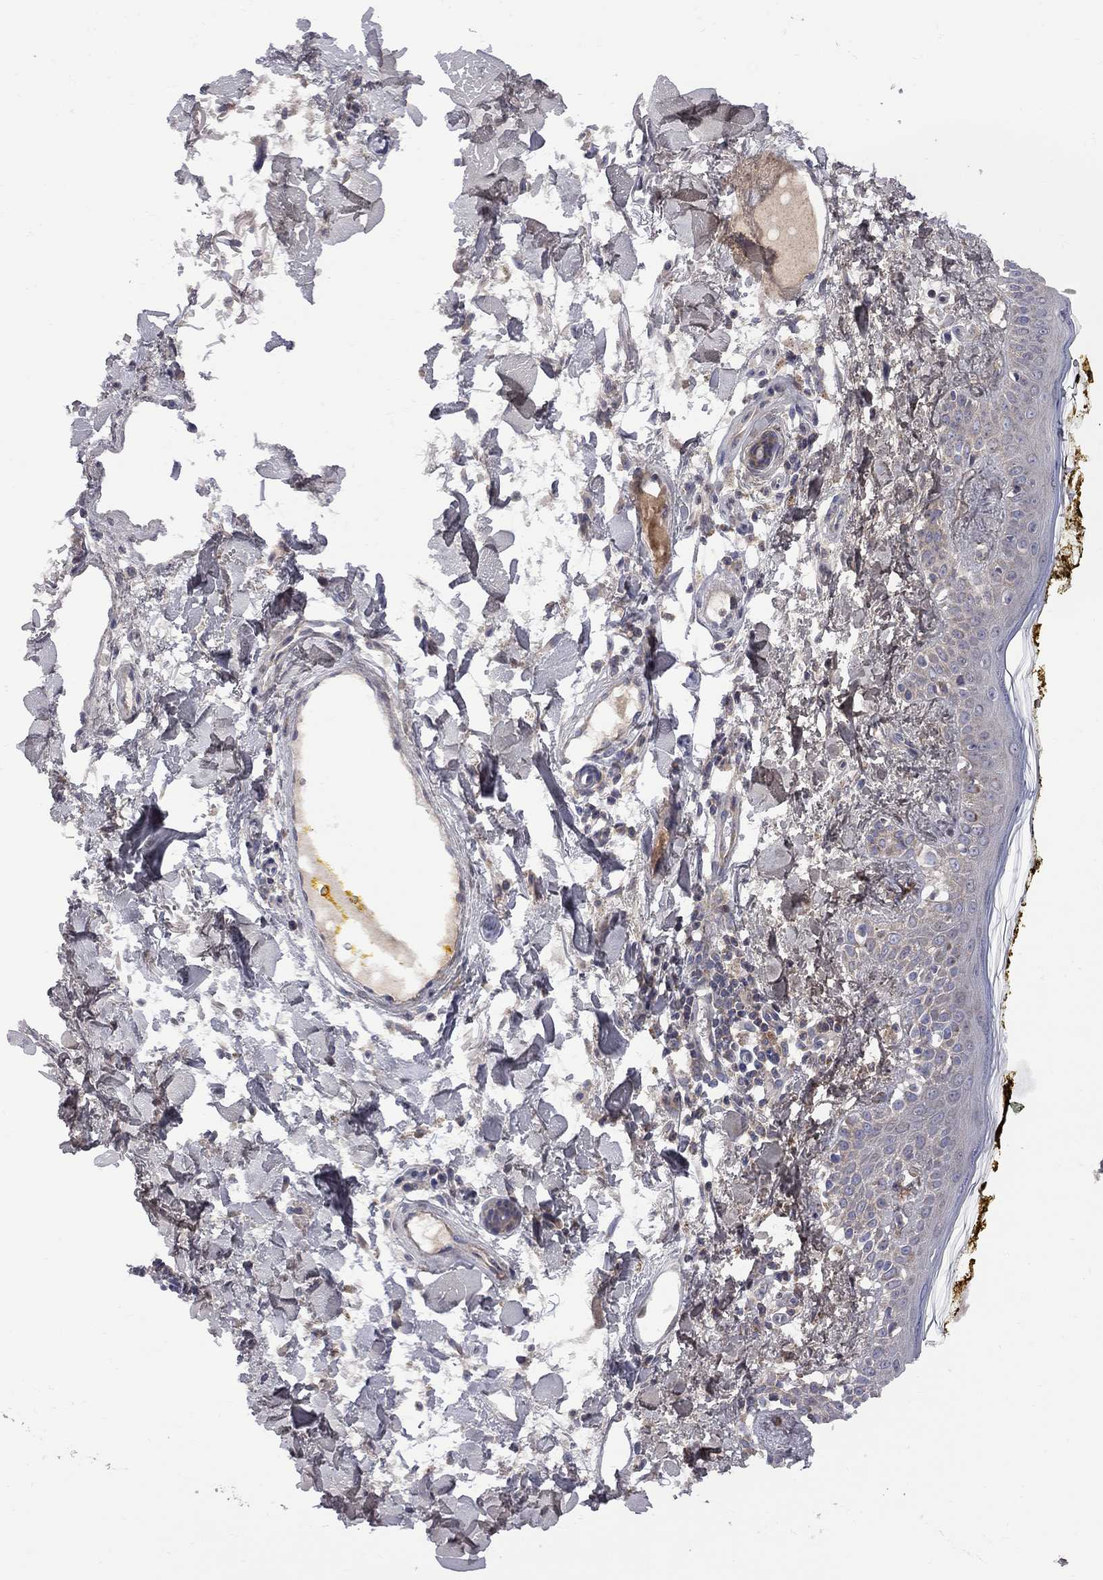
{"staining": {"intensity": "negative", "quantity": "none", "location": "none"}, "tissue": "skin", "cell_type": "Fibroblasts", "image_type": "normal", "snomed": [{"axis": "morphology", "description": "Normal tissue, NOS"}, {"axis": "topography", "description": "Skin"}], "caption": "An image of skin stained for a protein displays no brown staining in fibroblasts.", "gene": "CNOT11", "patient": {"sex": "male", "age": 76}}